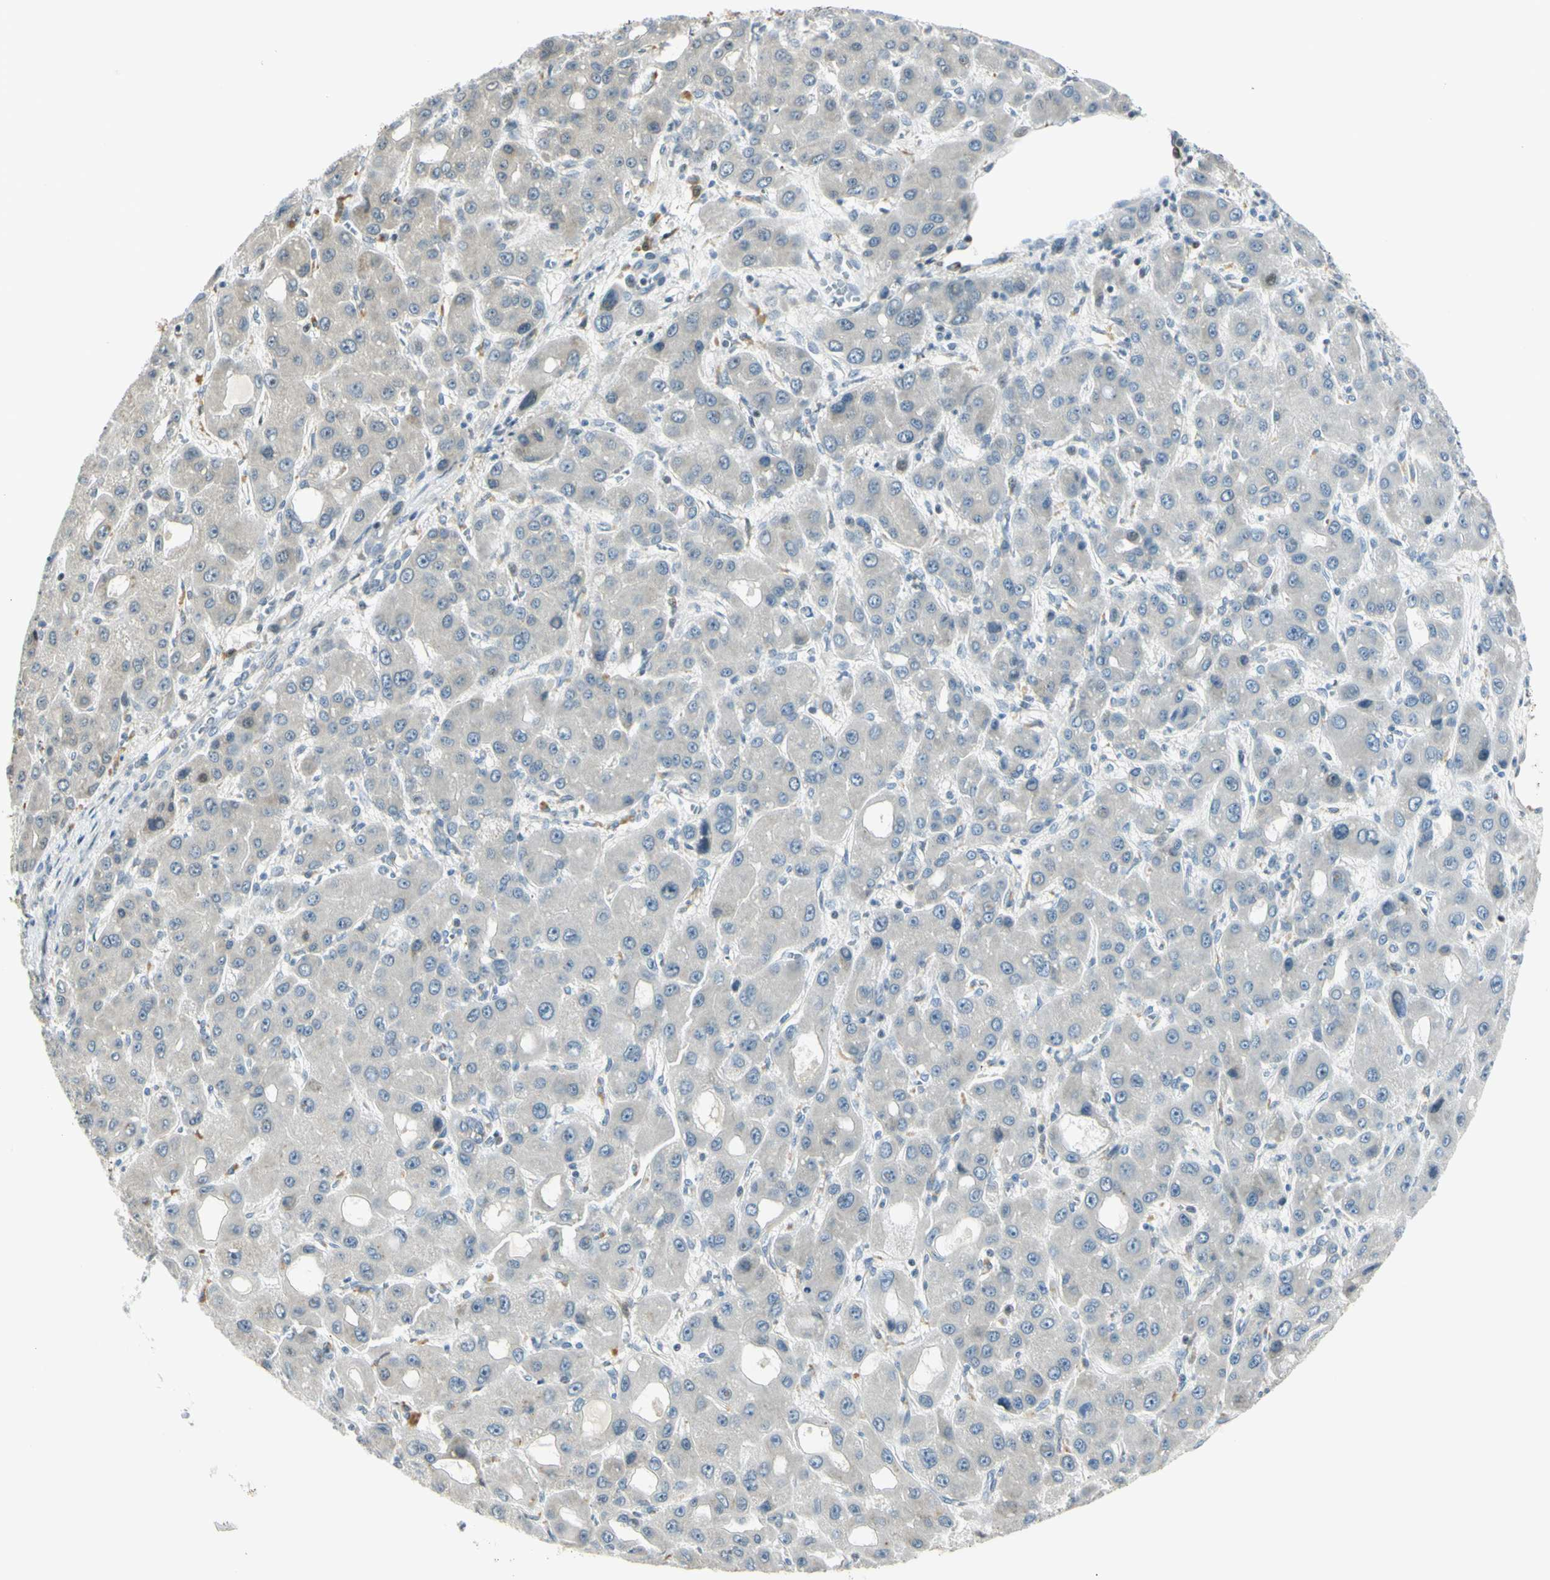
{"staining": {"intensity": "negative", "quantity": "none", "location": "none"}, "tissue": "liver cancer", "cell_type": "Tumor cells", "image_type": "cancer", "snomed": [{"axis": "morphology", "description": "Carcinoma, Hepatocellular, NOS"}, {"axis": "topography", "description": "Liver"}], "caption": "Protein analysis of liver cancer (hepatocellular carcinoma) reveals no significant staining in tumor cells.", "gene": "NPDC1", "patient": {"sex": "male", "age": 55}}